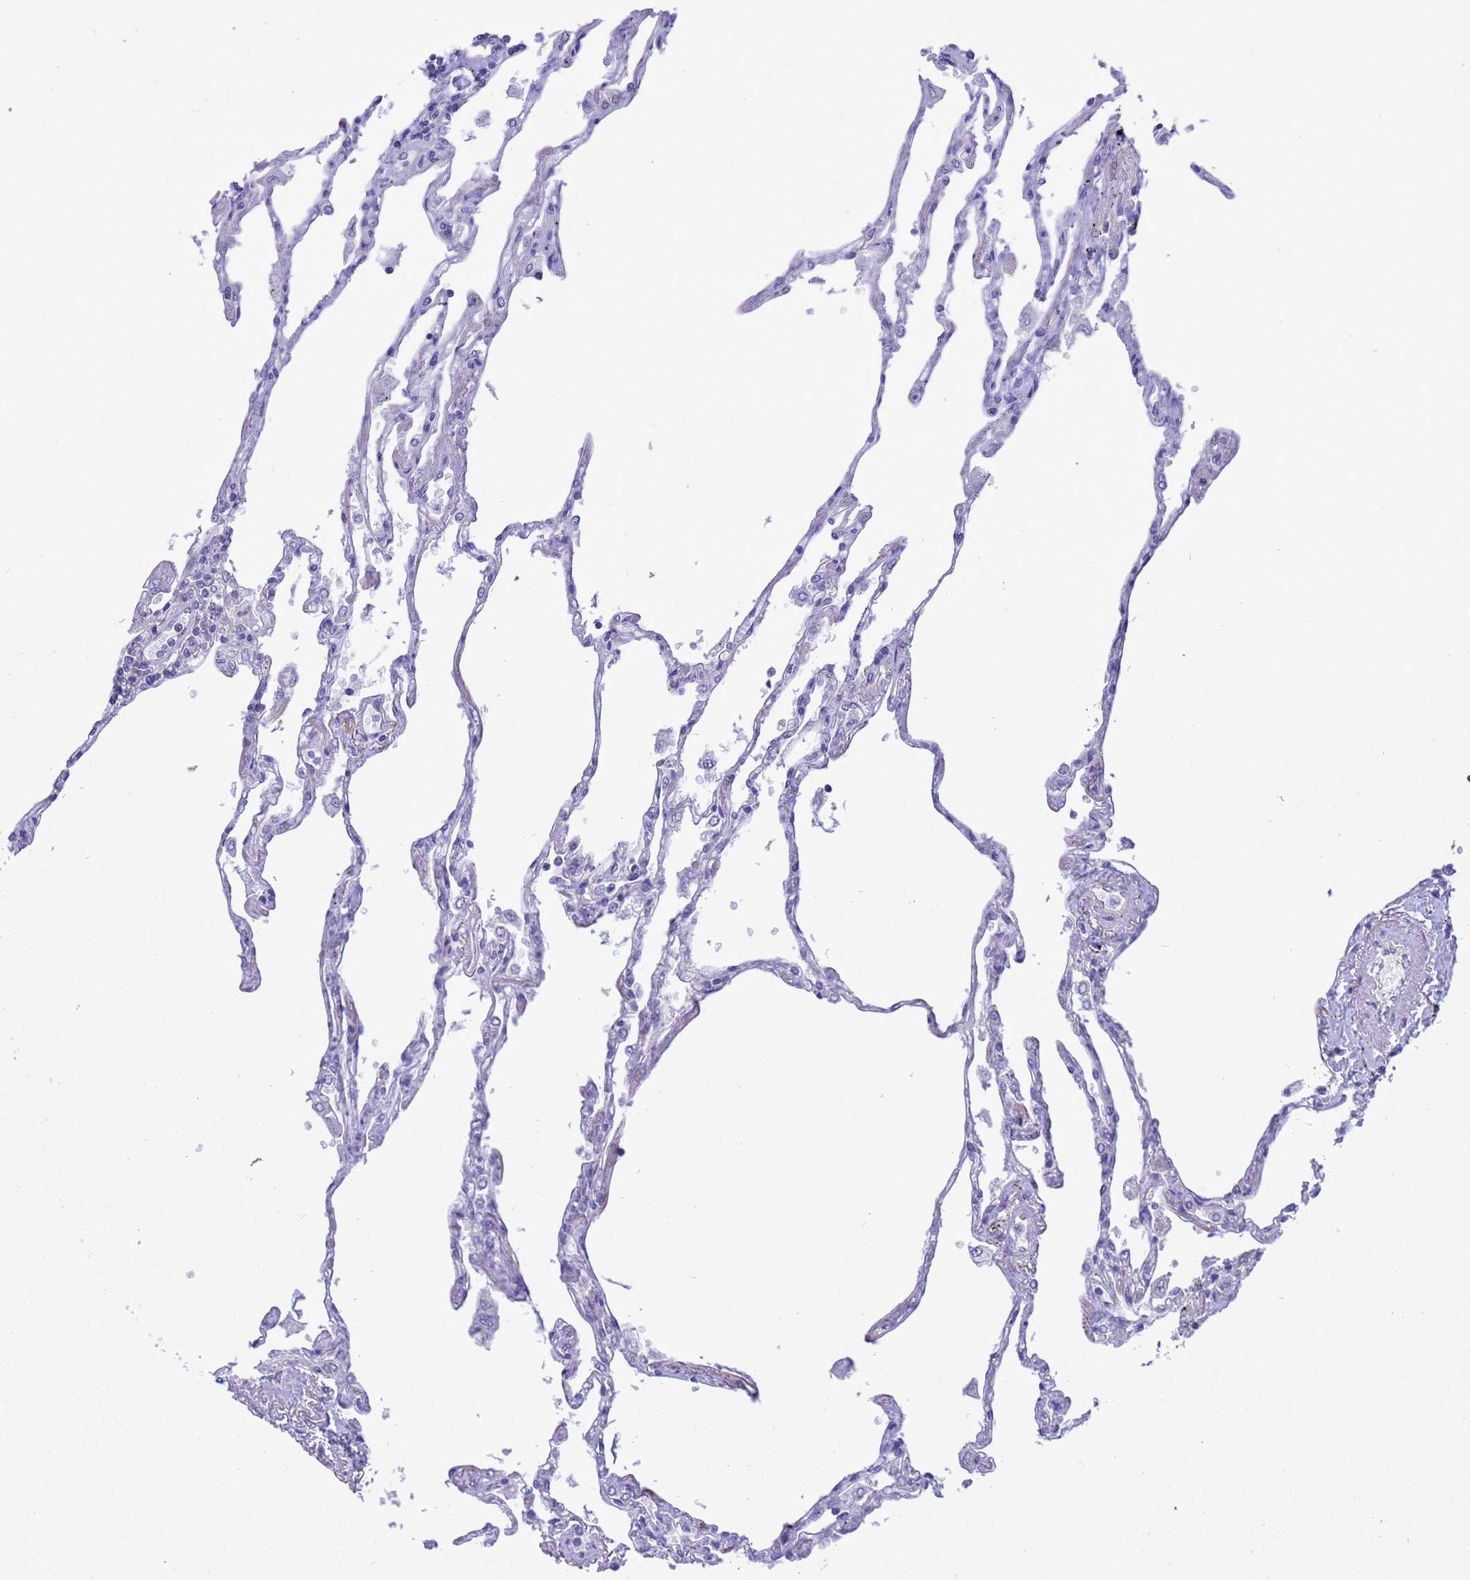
{"staining": {"intensity": "weak", "quantity": "<25%", "location": "cytoplasmic/membranous,nuclear"}, "tissue": "lung", "cell_type": "Alveolar cells", "image_type": "normal", "snomed": [{"axis": "morphology", "description": "Normal tissue, NOS"}, {"axis": "topography", "description": "Lung"}], "caption": "Alveolar cells show no significant protein positivity in benign lung. The staining is performed using DAB brown chromogen with nuclei counter-stained in using hematoxylin.", "gene": "ZNF461", "patient": {"sex": "female", "age": 67}}